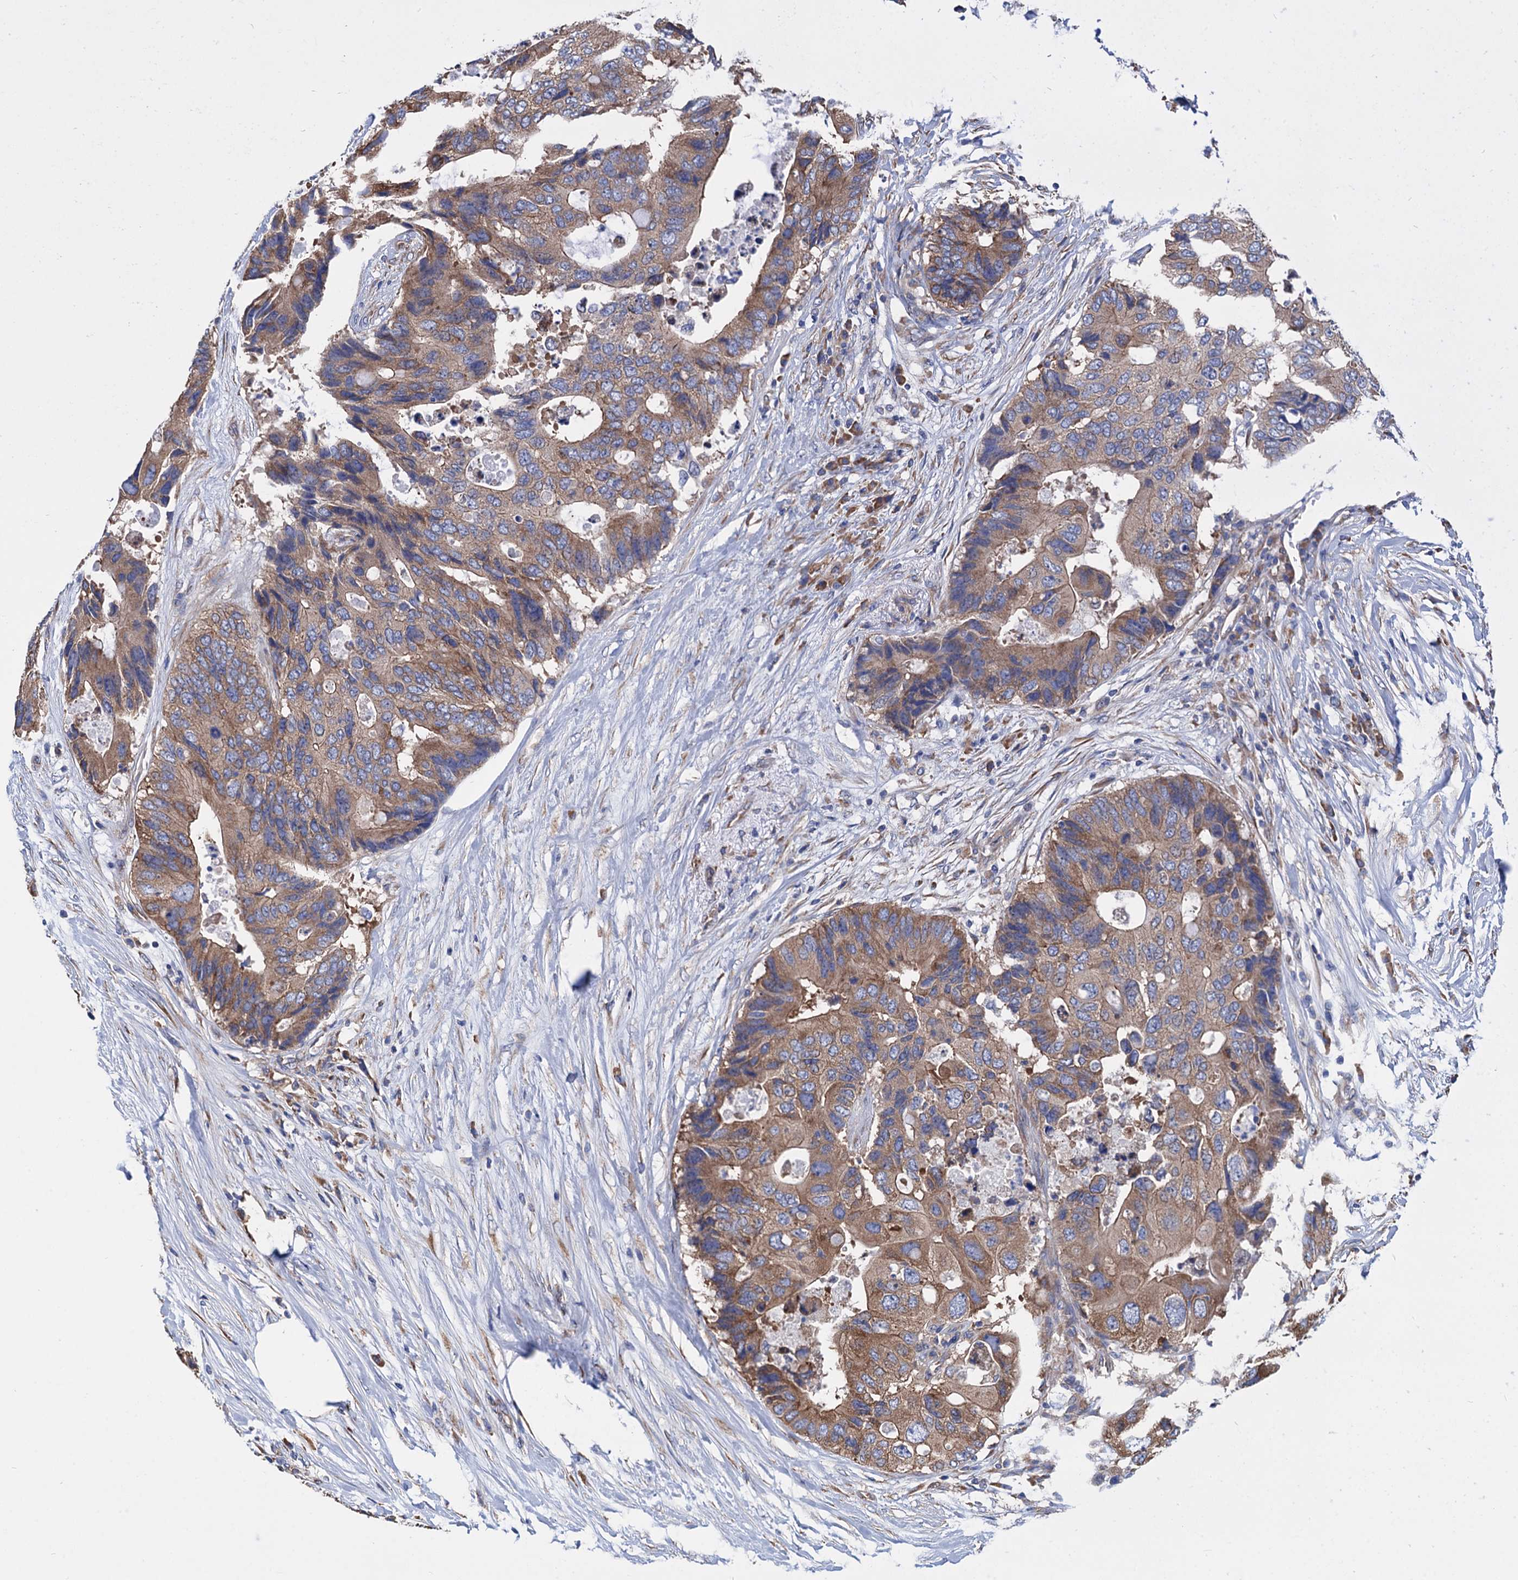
{"staining": {"intensity": "moderate", "quantity": ">75%", "location": "cytoplasmic/membranous"}, "tissue": "colorectal cancer", "cell_type": "Tumor cells", "image_type": "cancer", "snomed": [{"axis": "morphology", "description": "Adenocarcinoma, NOS"}, {"axis": "topography", "description": "Colon"}], "caption": "There is medium levels of moderate cytoplasmic/membranous expression in tumor cells of colorectal cancer (adenocarcinoma), as demonstrated by immunohistochemical staining (brown color).", "gene": "SLC12A7", "patient": {"sex": "male", "age": 71}}